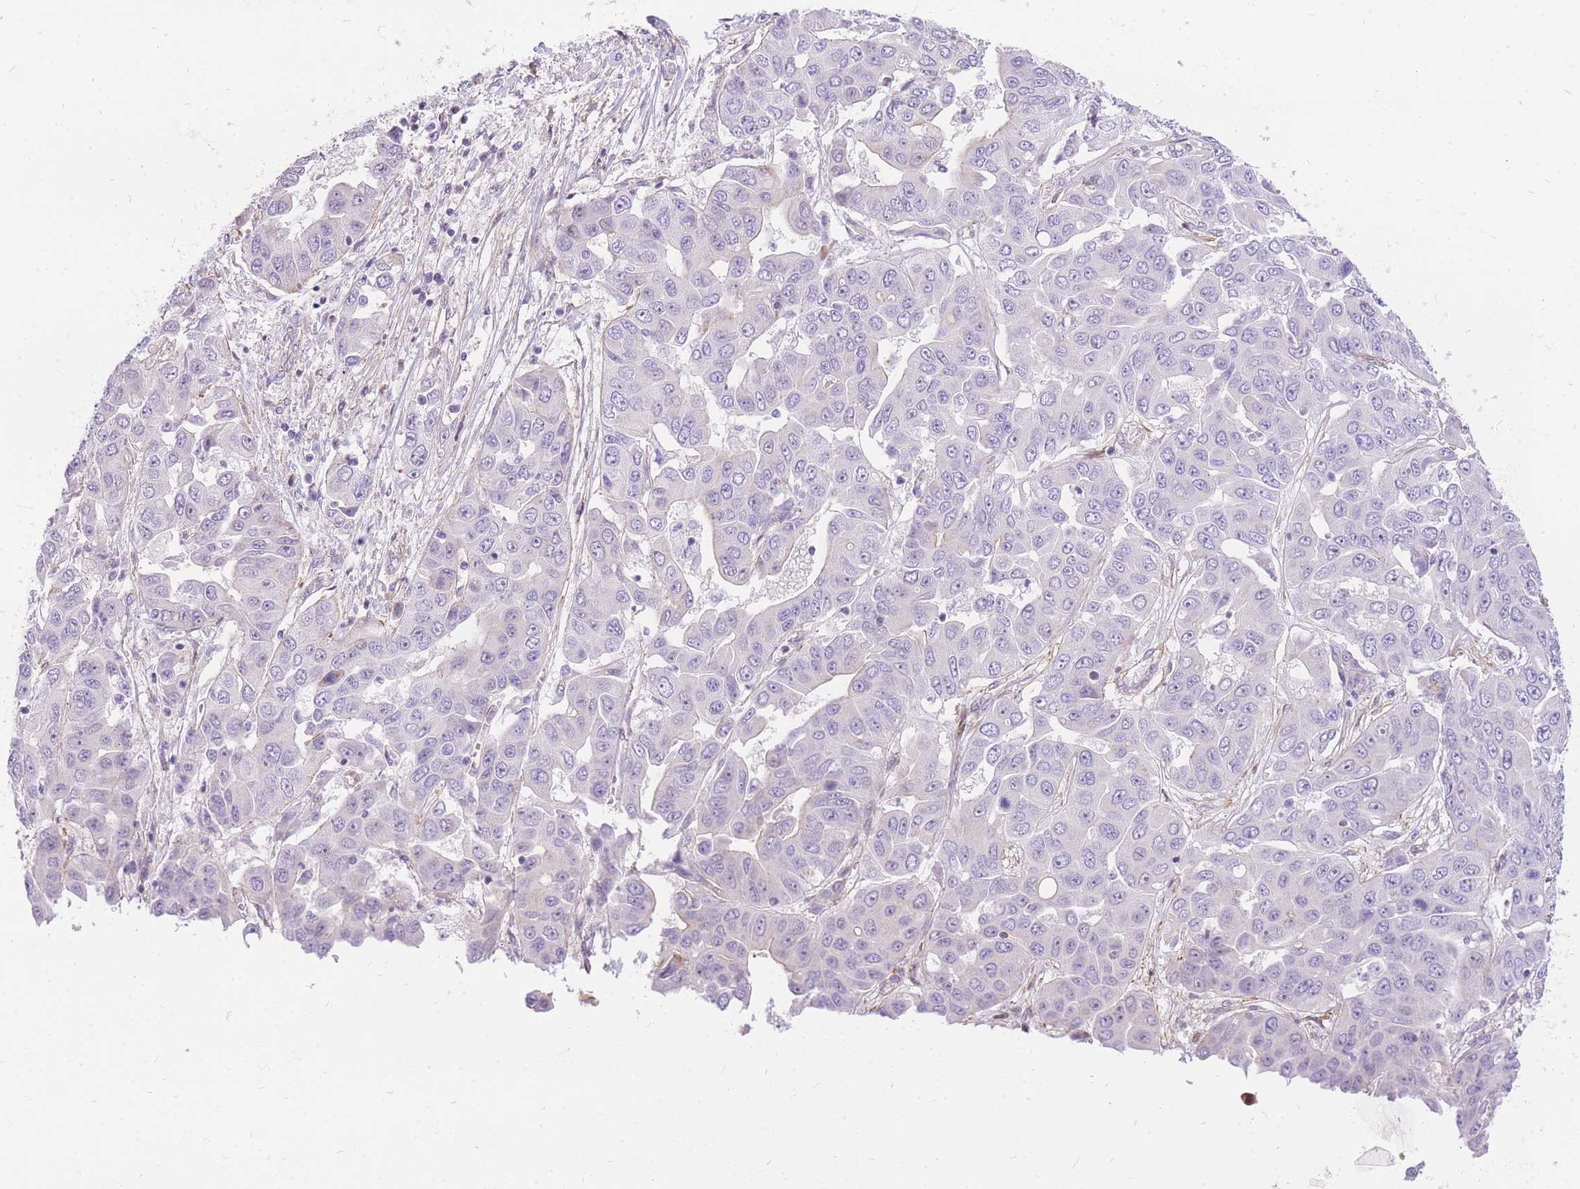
{"staining": {"intensity": "negative", "quantity": "none", "location": "none"}, "tissue": "liver cancer", "cell_type": "Tumor cells", "image_type": "cancer", "snomed": [{"axis": "morphology", "description": "Cholangiocarcinoma"}, {"axis": "topography", "description": "Liver"}], "caption": "This is an immunohistochemistry image of liver cancer (cholangiocarcinoma). There is no expression in tumor cells.", "gene": "S100PBP", "patient": {"sex": "female", "age": 52}}